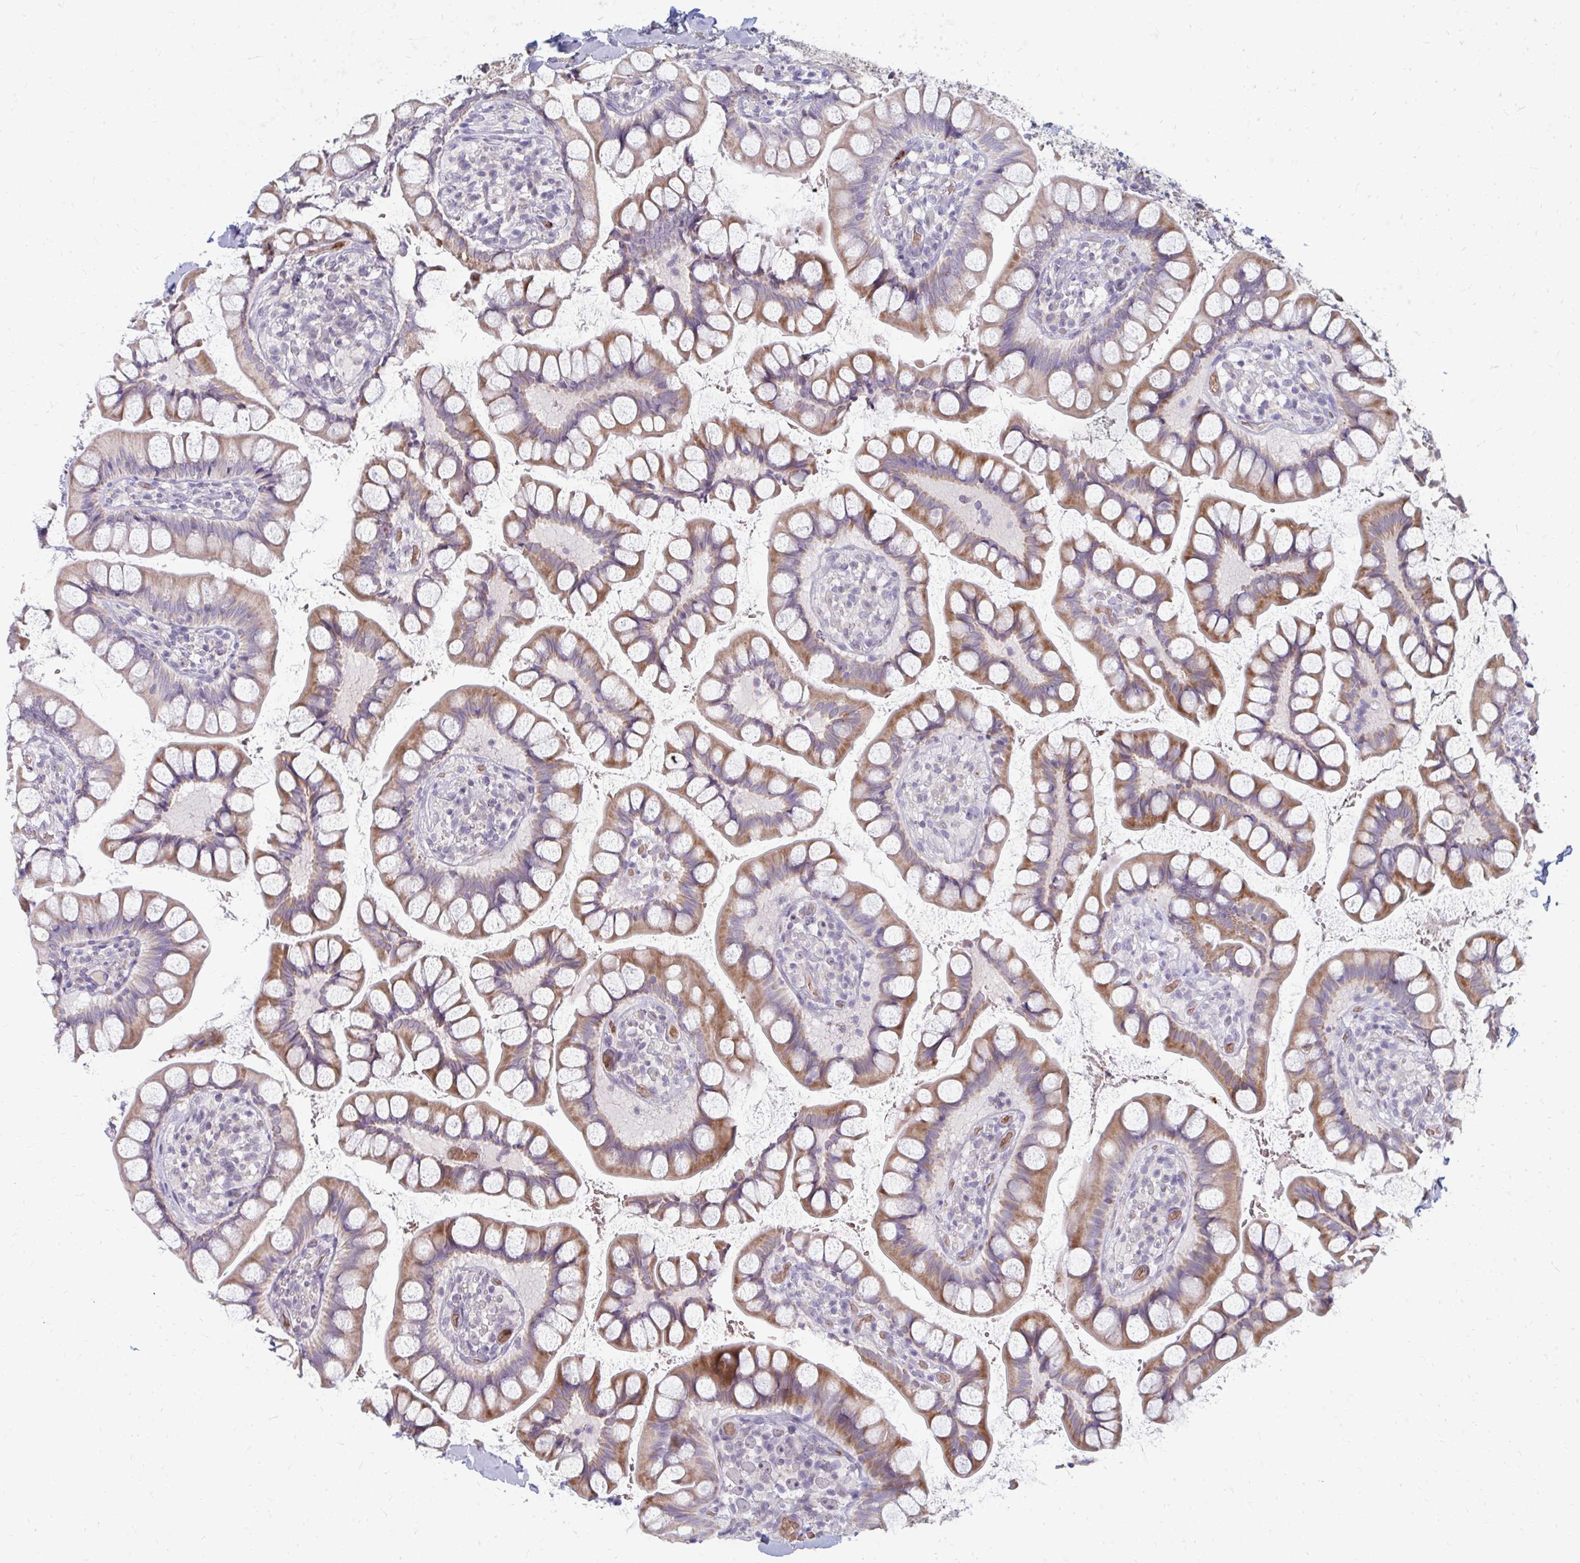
{"staining": {"intensity": "moderate", "quantity": ">75%", "location": "cytoplasmic/membranous"}, "tissue": "small intestine", "cell_type": "Glandular cells", "image_type": "normal", "snomed": [{"axis": "morphology", "description": "Normal tissue, NOS"}, {"axis": "topography", "description": "Small intestine"}], "caption": "IHC of normal human small intestine reveals medium levels of moderate cytoplasmic/membranous expression in approximately >75% of glandular cells.", "gene": "RAB33A", "patient": {"sex": "male", "age": 70}}